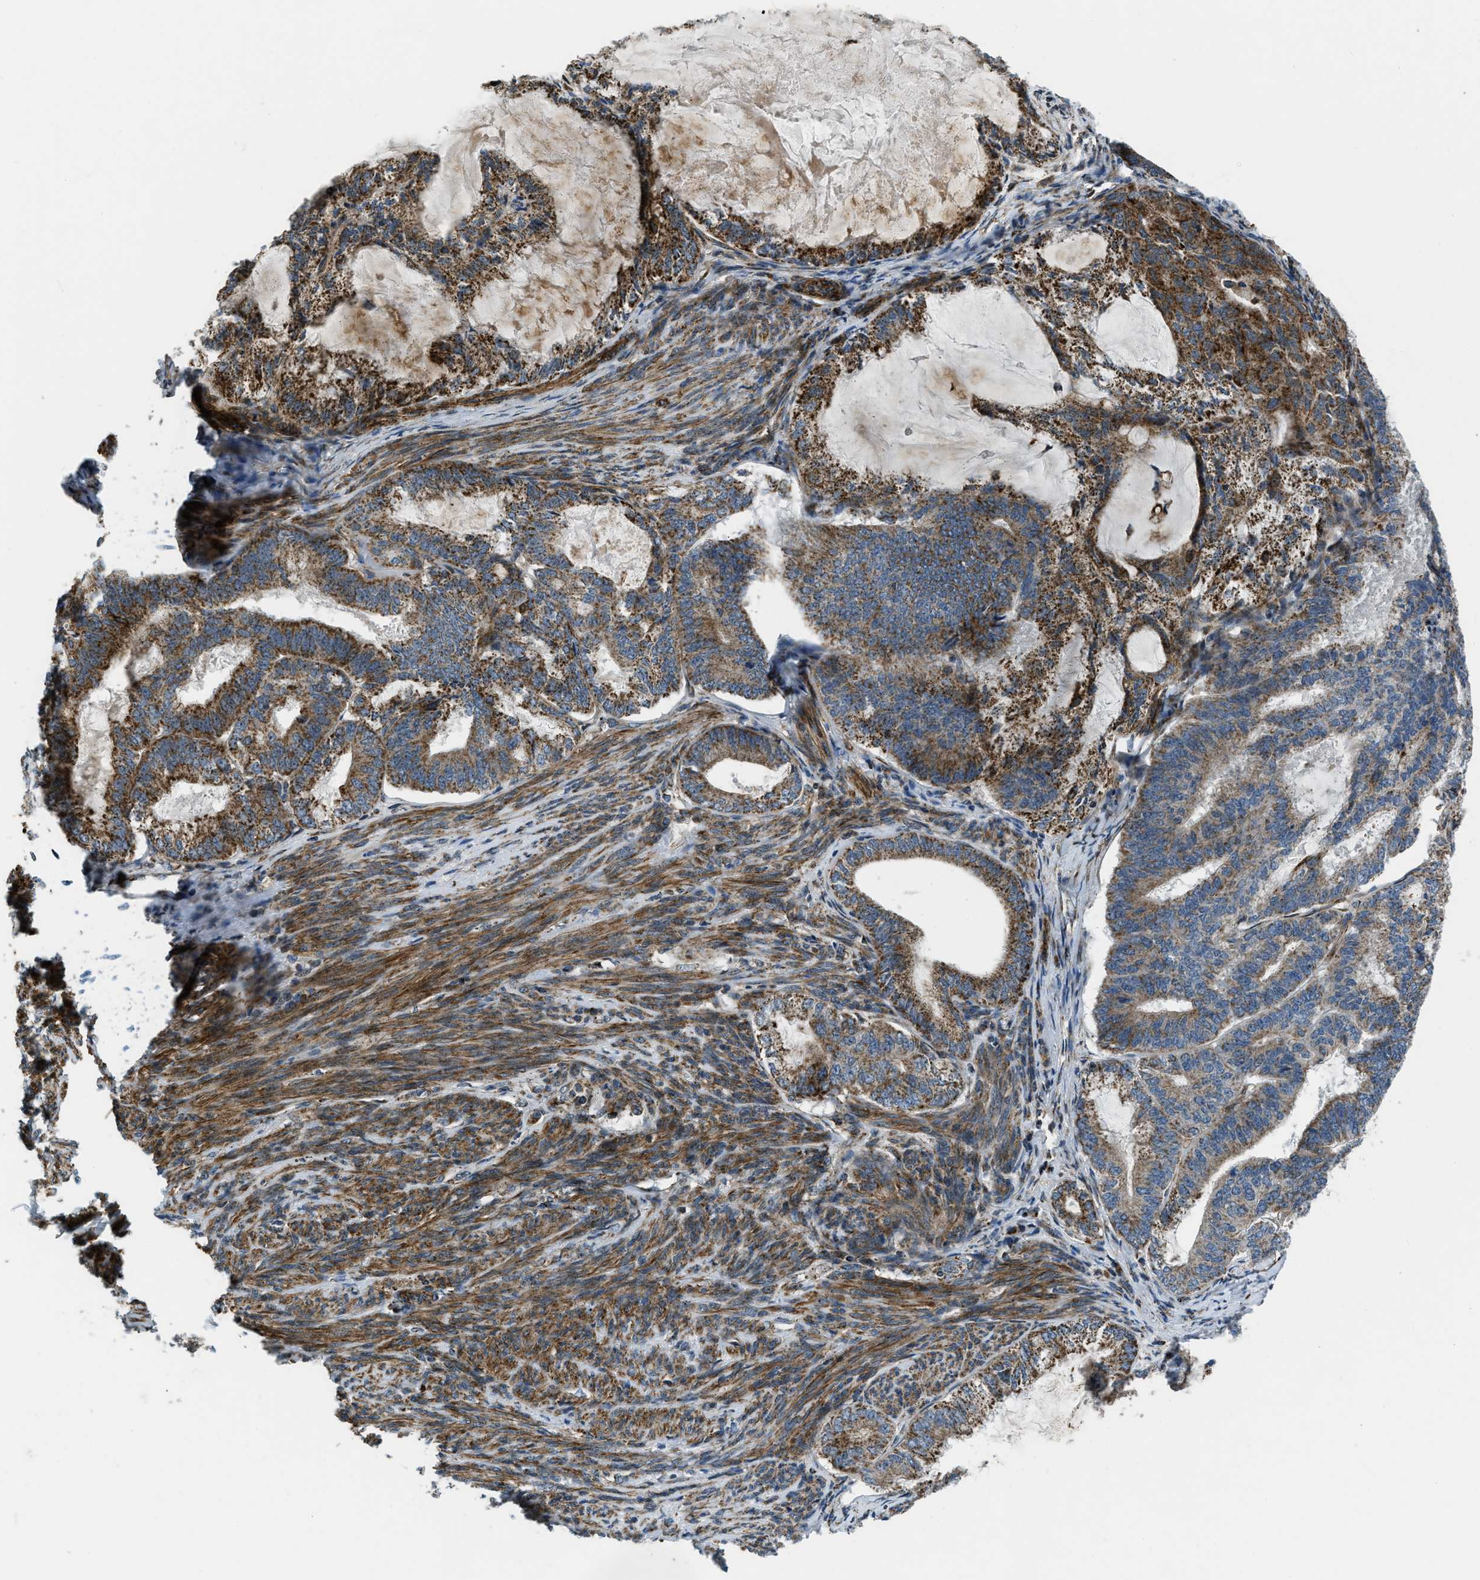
{"staining": {"intensity": "strong", "quantity": ">75%", "location": "cytoplasmic/membranous"}, "tissue": "endometrial cancer", "cell_type": "Tumor cells", "image_type": "cancer", "snomed": [{"axis": "morphology", "description": "Adenocarcinoma, NOS"}, {"axis": "topography", "description": "Endometrium"}], "caption": "Protein staining exhibits strong cytoplasmic/membranous expression in about >75% of tumor cells in endometrial cancer (adenocarcinoma).", "gene": "GSDME", "patient": {"sex": "female", "age": 86}}